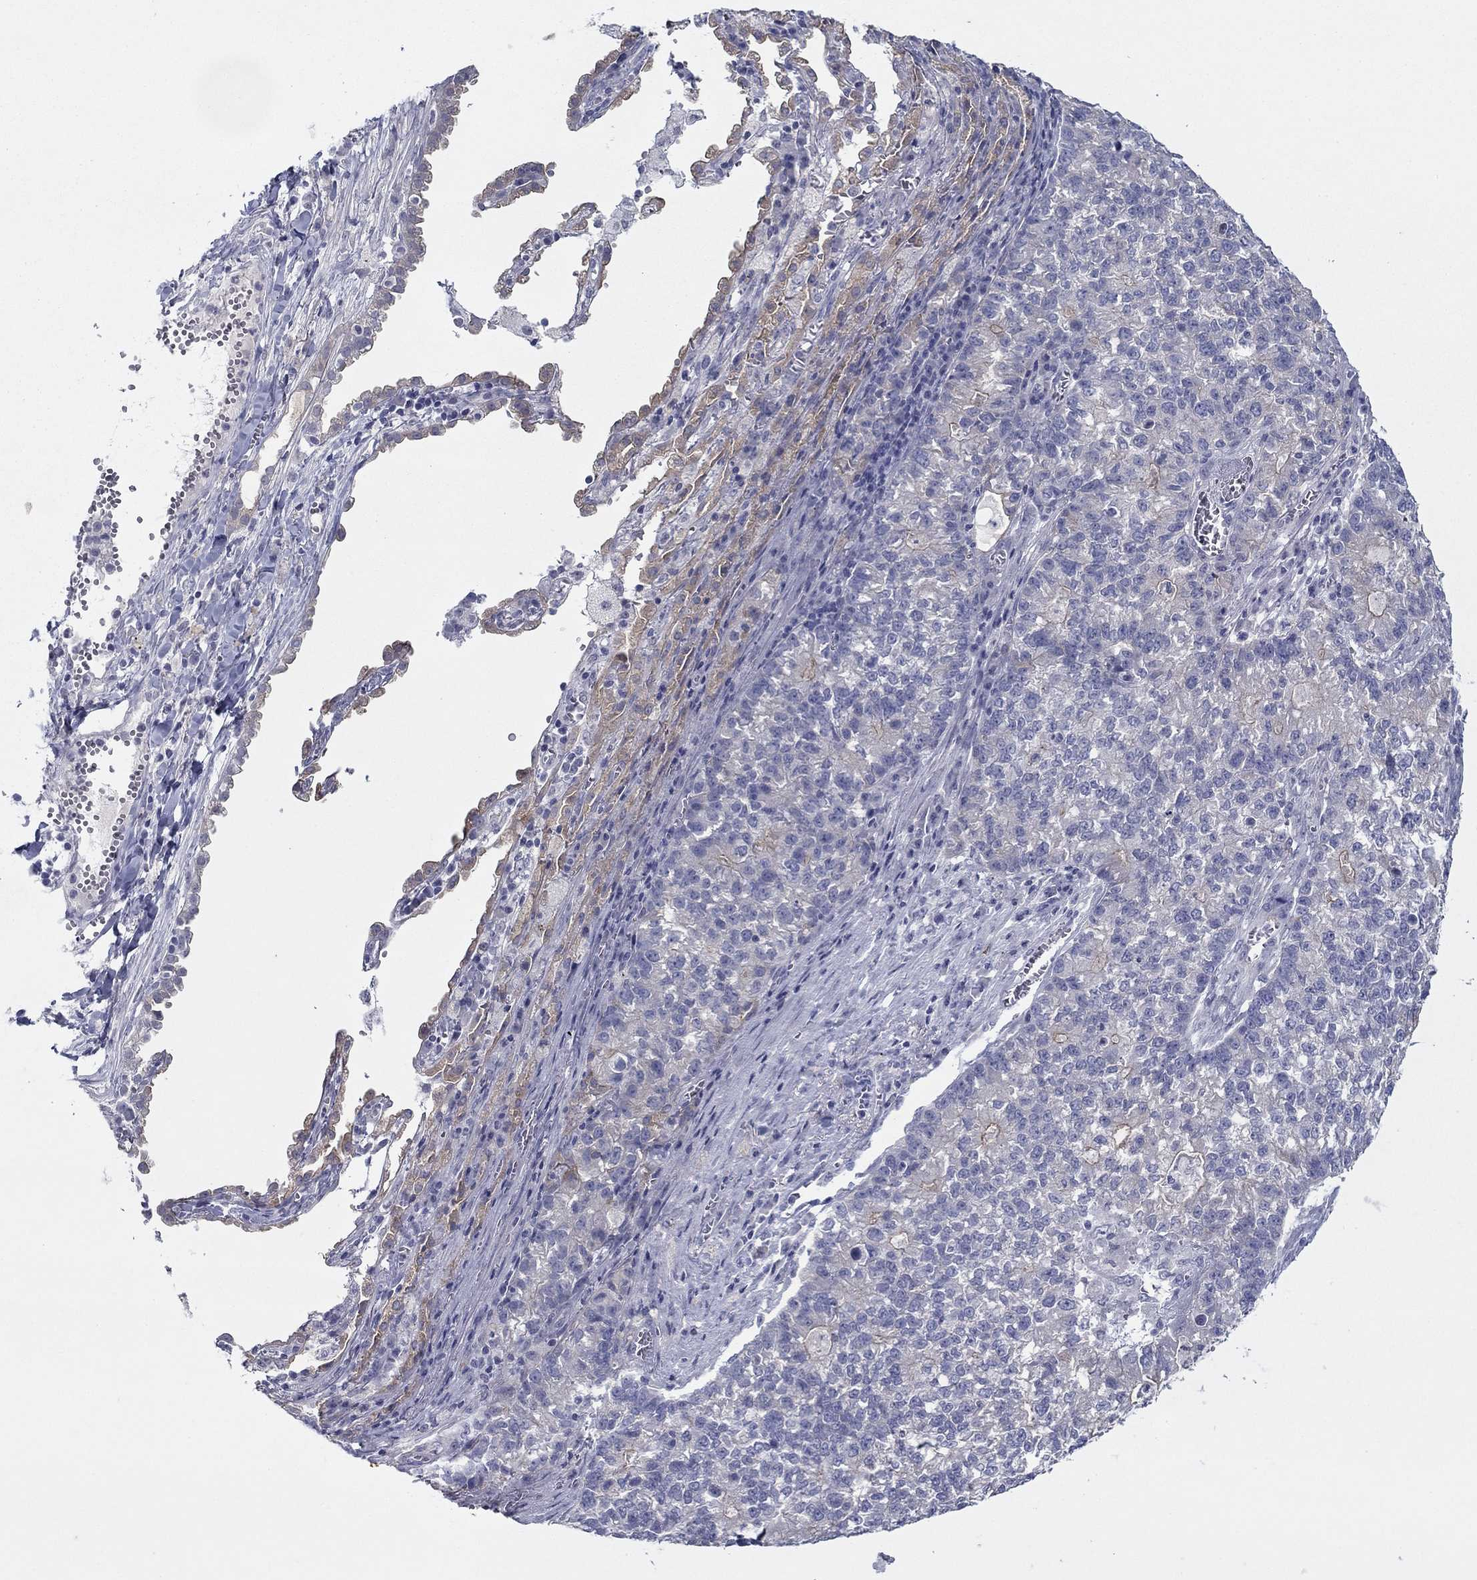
{"staining": {"intensity": "negative", "quantity": "none", "location": "none"}, "tissue": "lung cancer", "cell_type": "Tumor cells", "image_type": "cancer", "snomed": [{"axis": "morphology", "description": "Adenocarcinoma, NOS"}, {"axis": "topography", "description": "Lung"}], "caption": "IHC of lung cancer (adenocarcinoma) demonstrates no expression in tumor cells. The staining is performed using DAB (3,3'-diaminobenzidine) brown chromogen with nuclei counter-stained in using hematoxylin.", "gene": "PLS1", "patient": {"sex": "male", "age": 57}}